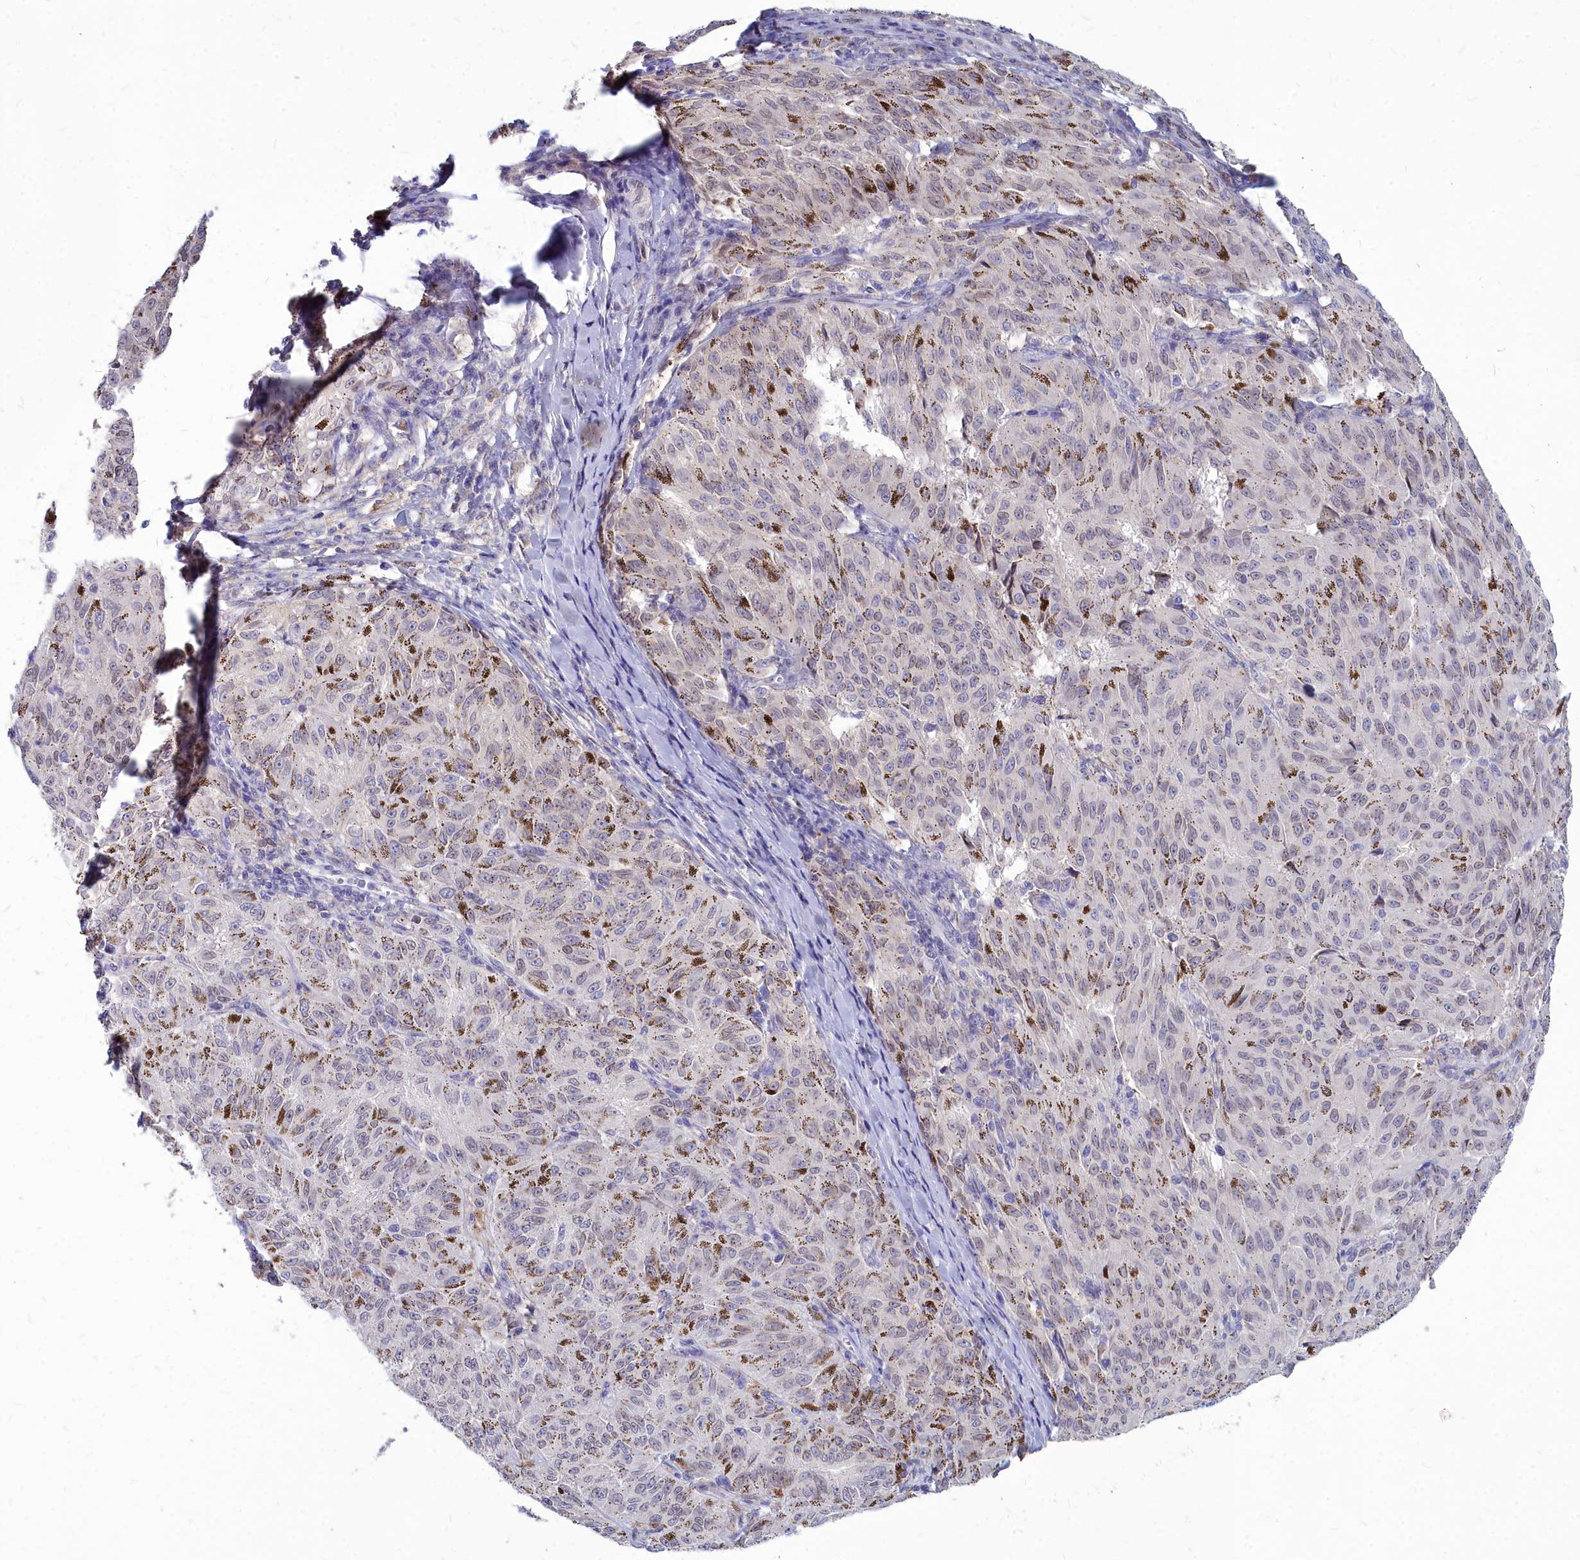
{"staining": {"intensity": "weak", "quantity": "25%-75%", "location": "cytoplasmic/membranous,nuclear"}, "tissue": "melanoma", "cell_type": "Tumor cells", "image_type": "cancer", "snomed": [{"axis": "morphology", "description": "Malignant melanoma, NOS"}, {"axis": "topography", "description": "Skin"}], "caption": "Protein staining demonstrates weak cytoplasmic/membranous and nuclear expression in approximately 25%-75% of tumor cells in malignant melanoma. The staining was performed using DAB, with brown indicating positive protein expression. Nuclei are stained blue with hematoxylin.", "gene": "NOXA1", "patient": {"sex": "female", "age": 72}}